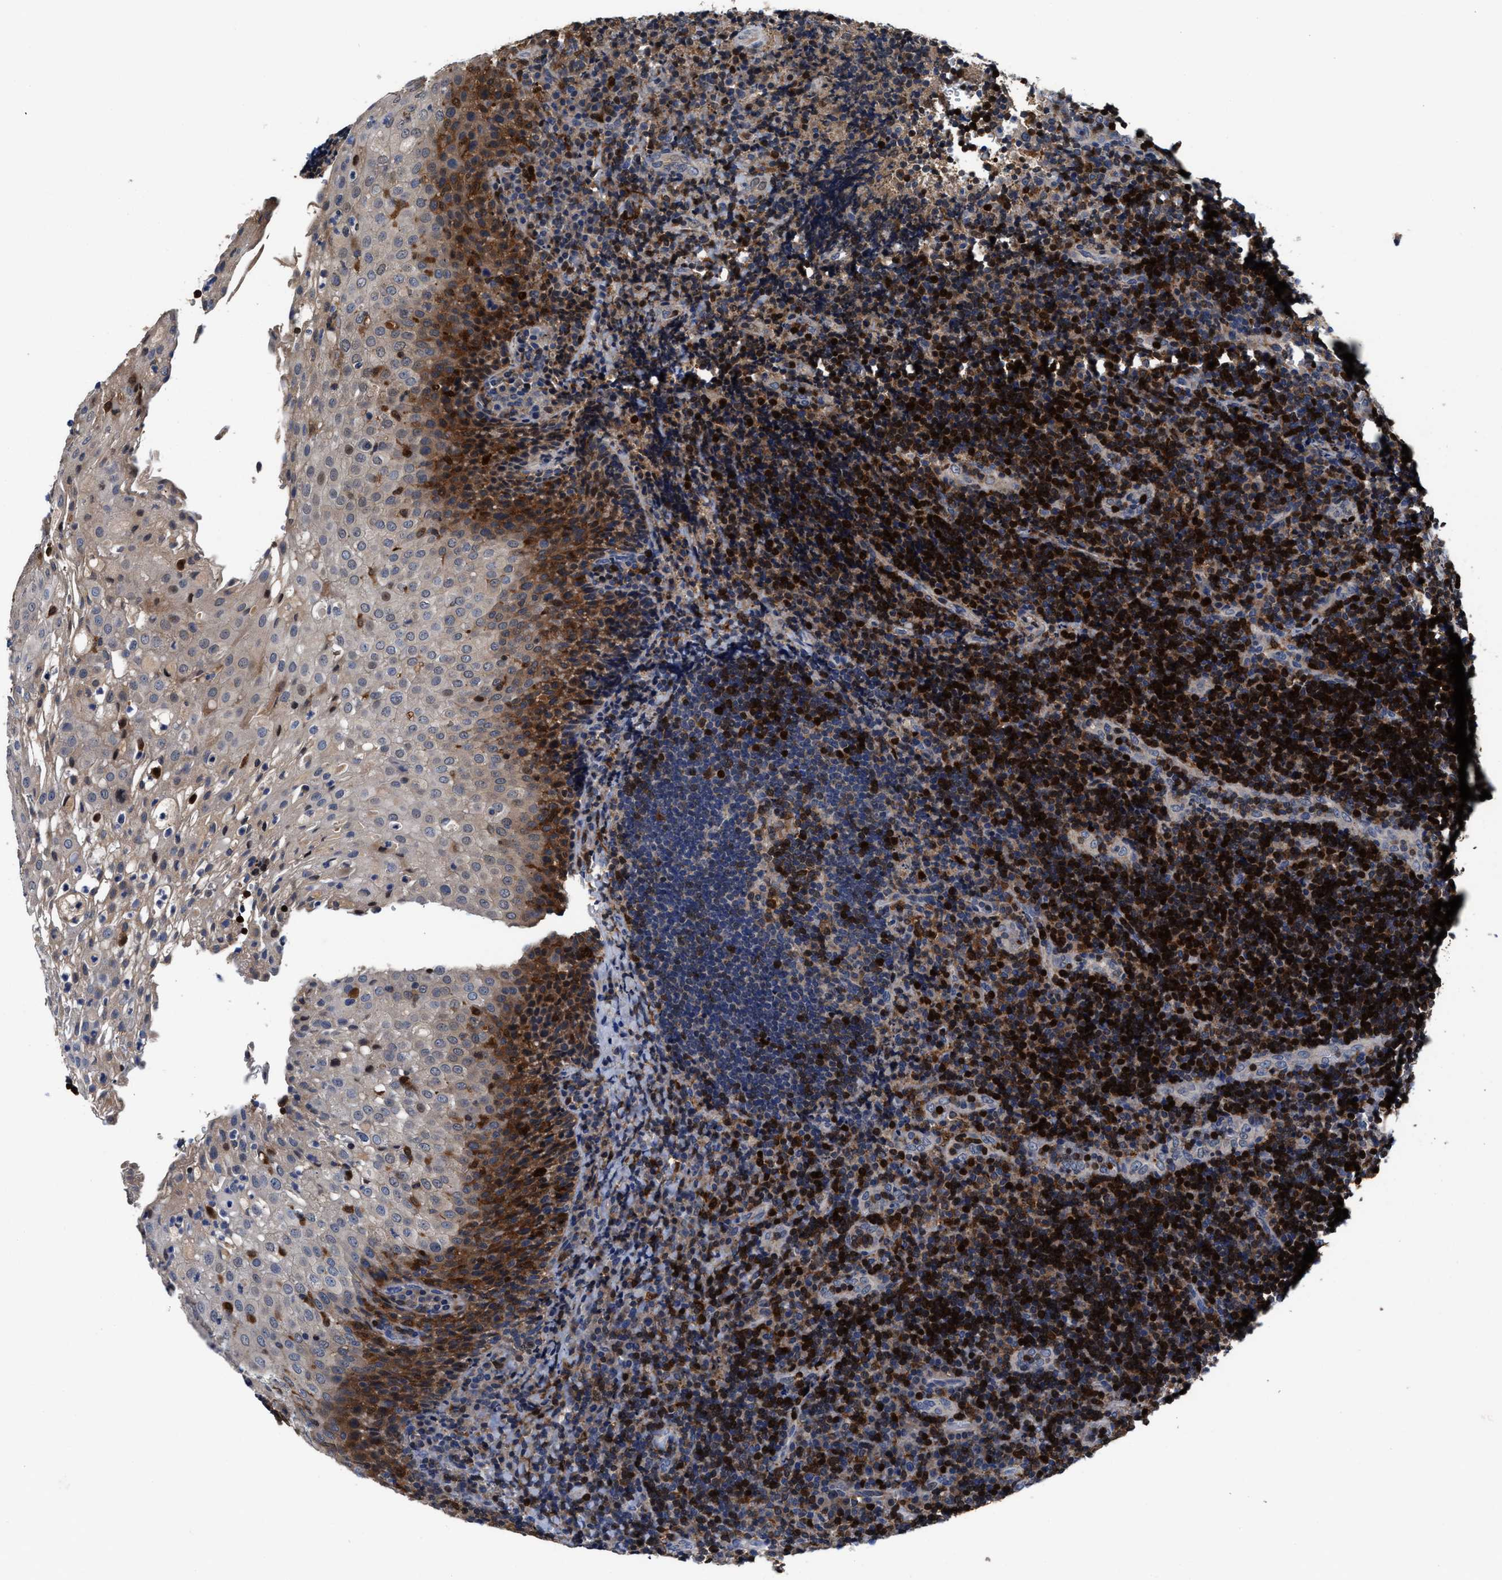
{"staining": {"intensity": "strong", "quantity": "25%-75%", "location": "cytoplasmic/membranous,nuclear"}, "tissue": "lymphoma", "cell_type": "Tumor cells", "image_type": "cancer", "snomed": [{"axis": "morphology", "description": "Malignant lymphoma, non-Hodgkin's type, High grade"}, {"axis": "topography", "description": "Tonsil"}], "caption": "Strong cytoplasmic/membranous and nuclear staining for a protein is appreciated in approximately 25%-75% of tumor cells of lymphoma using immunohistochemistry (IHC).", "gene": "RGS10", "patient": {"sex": "female", "age": 36}}